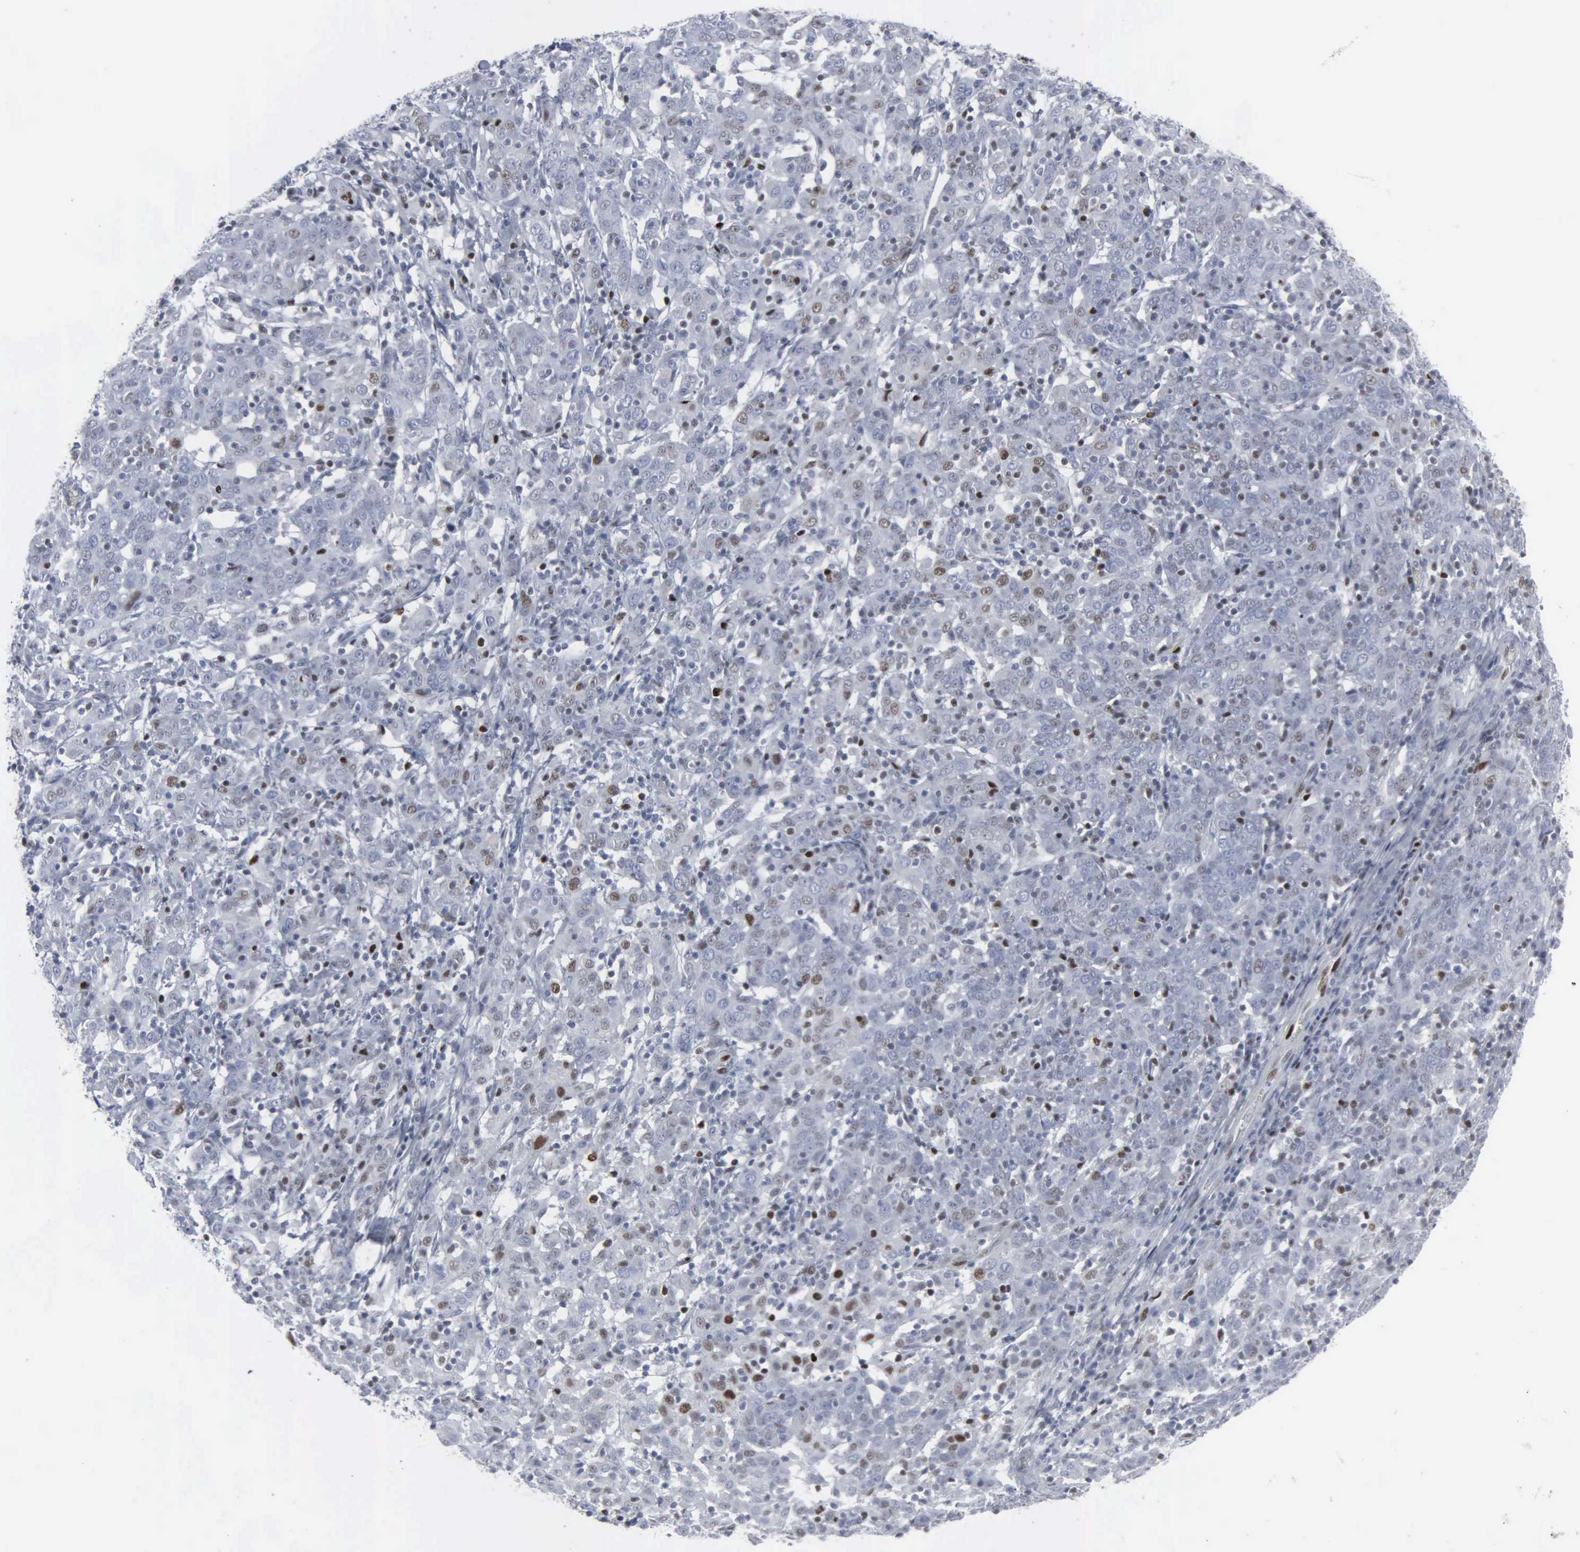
{"staining": {"intensity": "weak", "quantity": "<25%", "location": "nuclear"}, "tissue": "cervical cancer", "cell_type": "Tumor cells", "image_type": "cancer", "snomed": [{"axis": "morphology", "description": "Normal tissue, NOS"}, {"axis": "morphology", "description": "Squamous cell carcinoma, NOS"}, {"axis": "topography", "description": "Cervix"}], "caption": "This is an immunohistochemistry (IHC) image of cervical cancer. There is no staining in tumor cells.", "gene": "CCND3", "patient": {"sex": "female", "age": 67}}